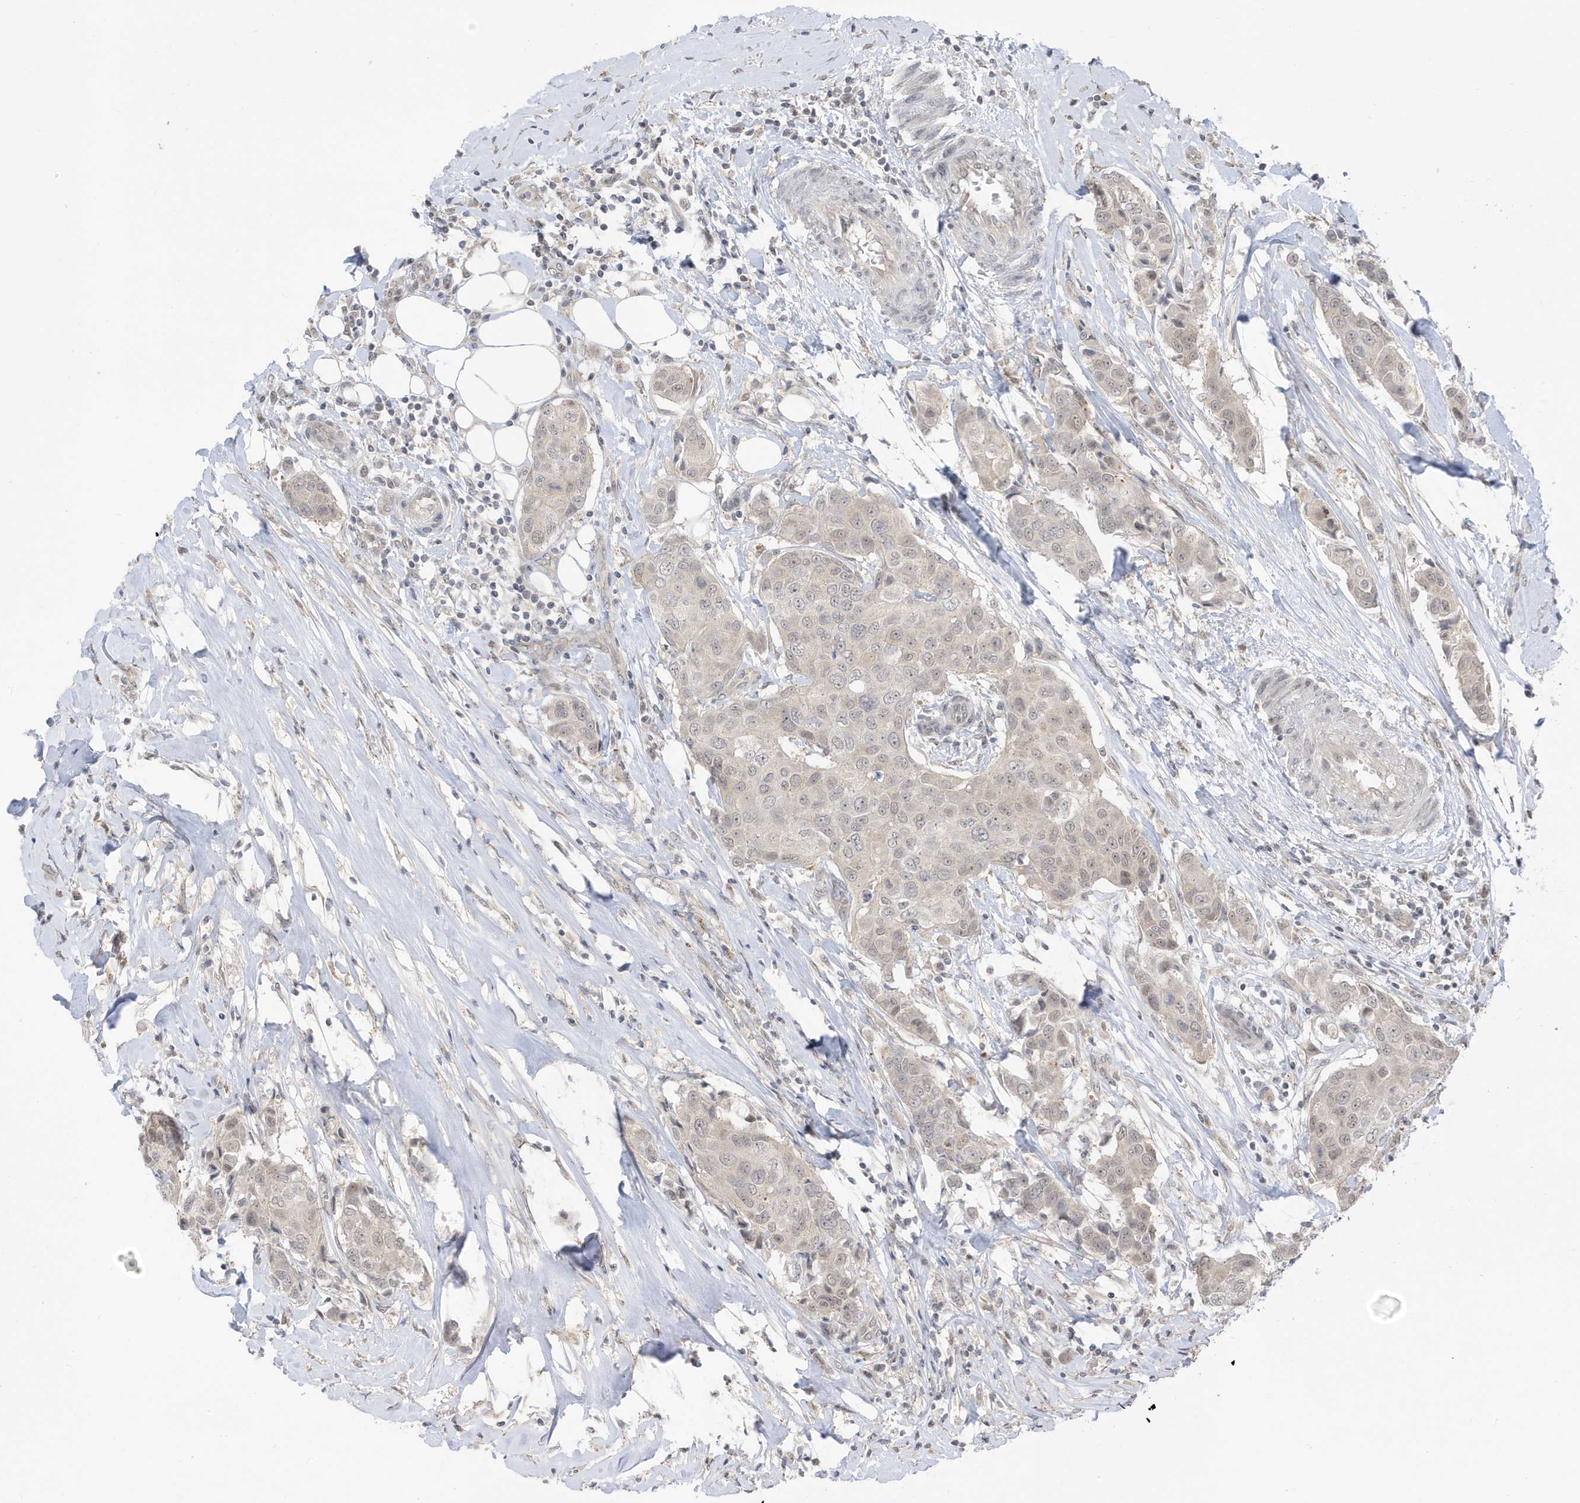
{"staining": {"intensity": "weak", "quantity": "25%-75%", "location": "nuclear"}, "tissue": "breast cancer", "cell_type": "Tumor cells", "image_type": "cancer", "snomed": [{"axis": "morphology", "description": "Duct carcinoma"}, {"axis": "topography", "description": "Breast"}], "caption": "Tumor cells show low levels of weak nuclear positivity in approximately 25%-75% of cells in infiltrating ductal carcinoma (breast).", "gene": "TAB3", "patient": {"sex": "female", "age": 80}}